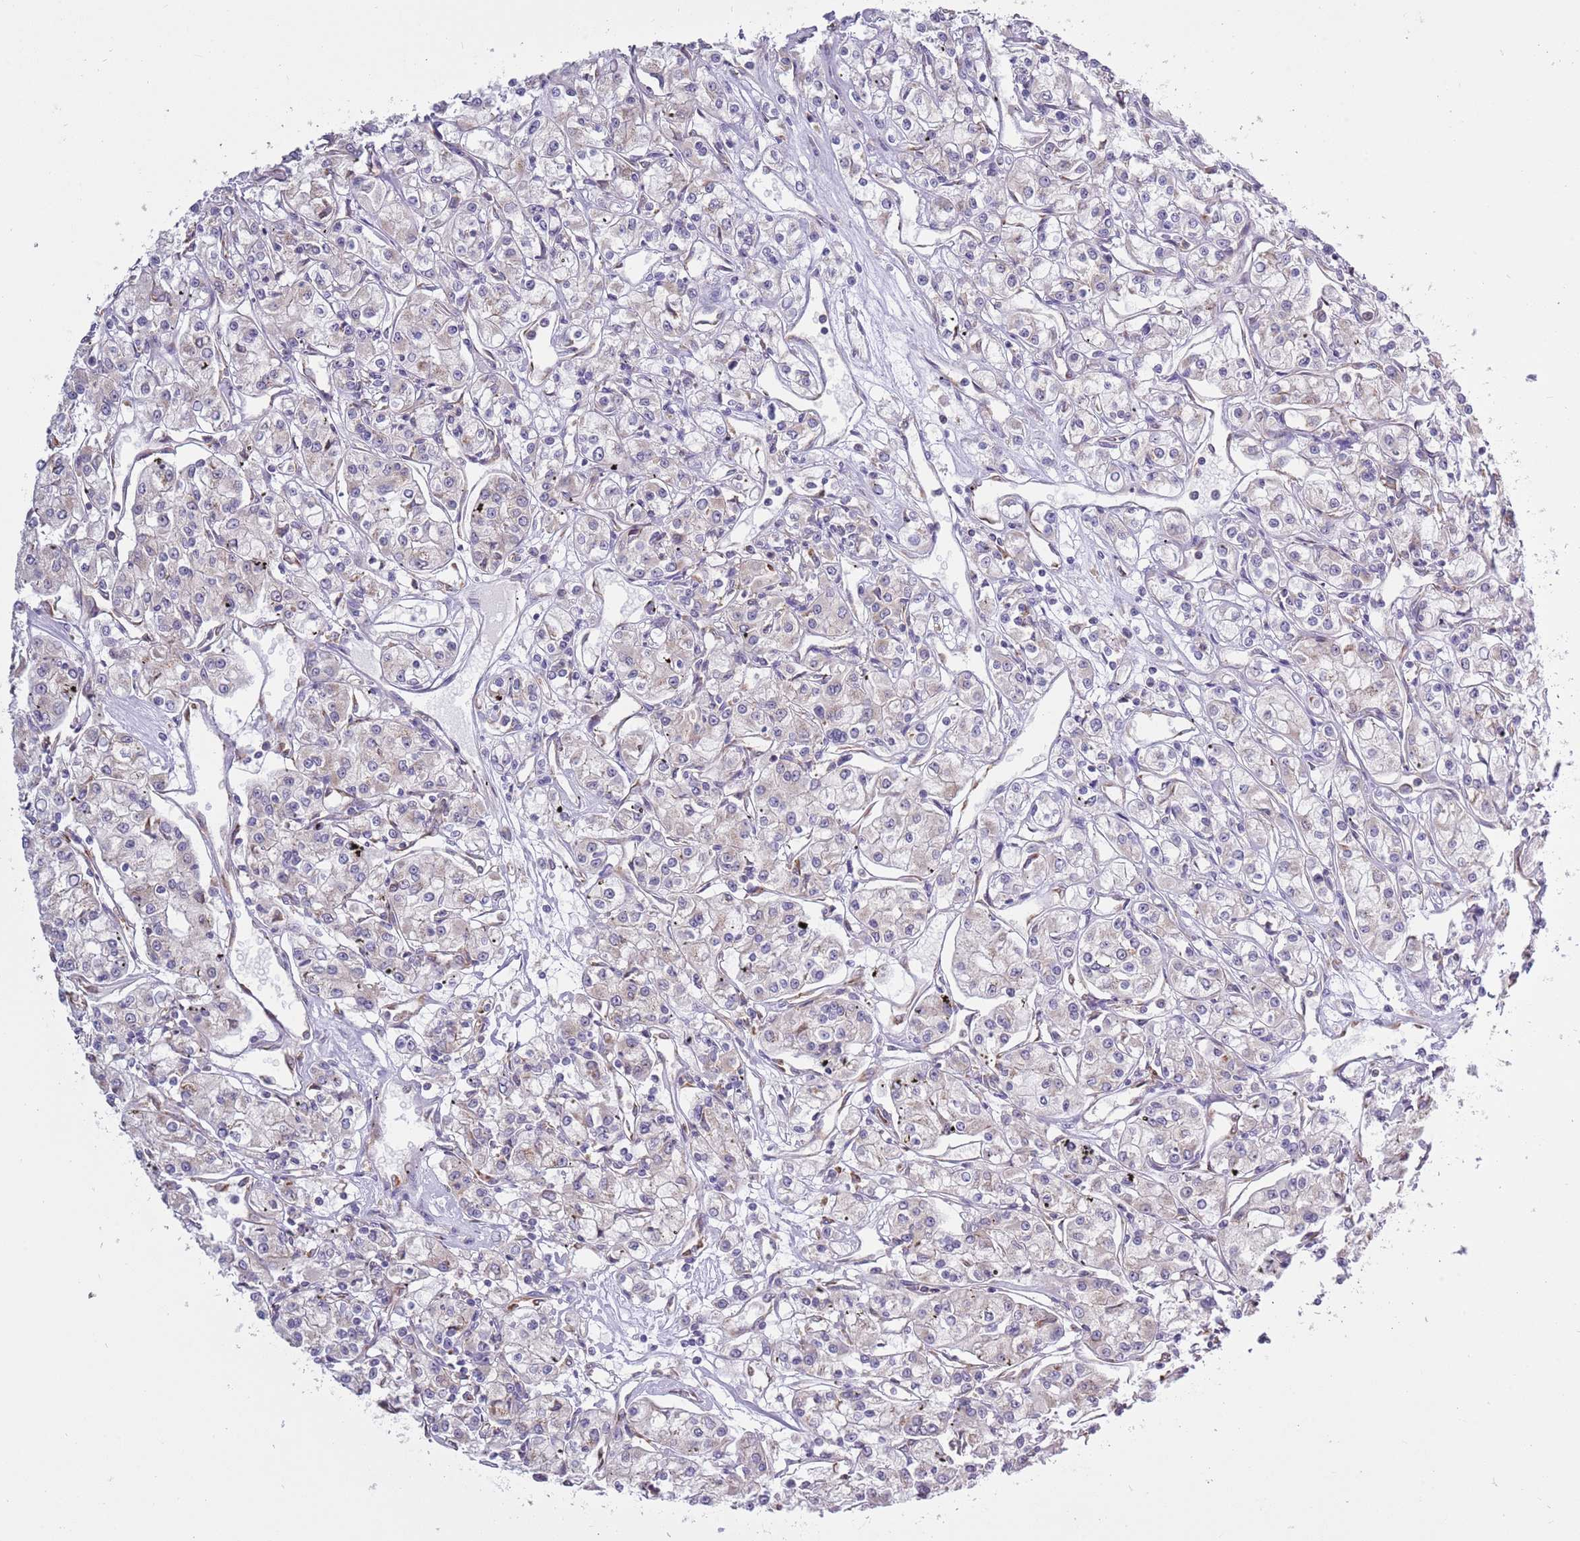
{"staining": {"intensity": "negative", "quantity": "none", "location": "none"}, "tissue": "renal cancer", "cell_type": "Tumor cells", "image_type": "cancer", "snomed": [{"axis": "morphology", "description": "Adenocarcinoma, NOS"}, {"axis": "topography", "description": "Kidney"}], "caption": "Renal cancer (adenocarcinoma) was stained to show a protein in brown. There is no significant expression in tumor cells.", "gene": "RPL17-C18orf32", "patient": {"sex": "female", "age": 59}}